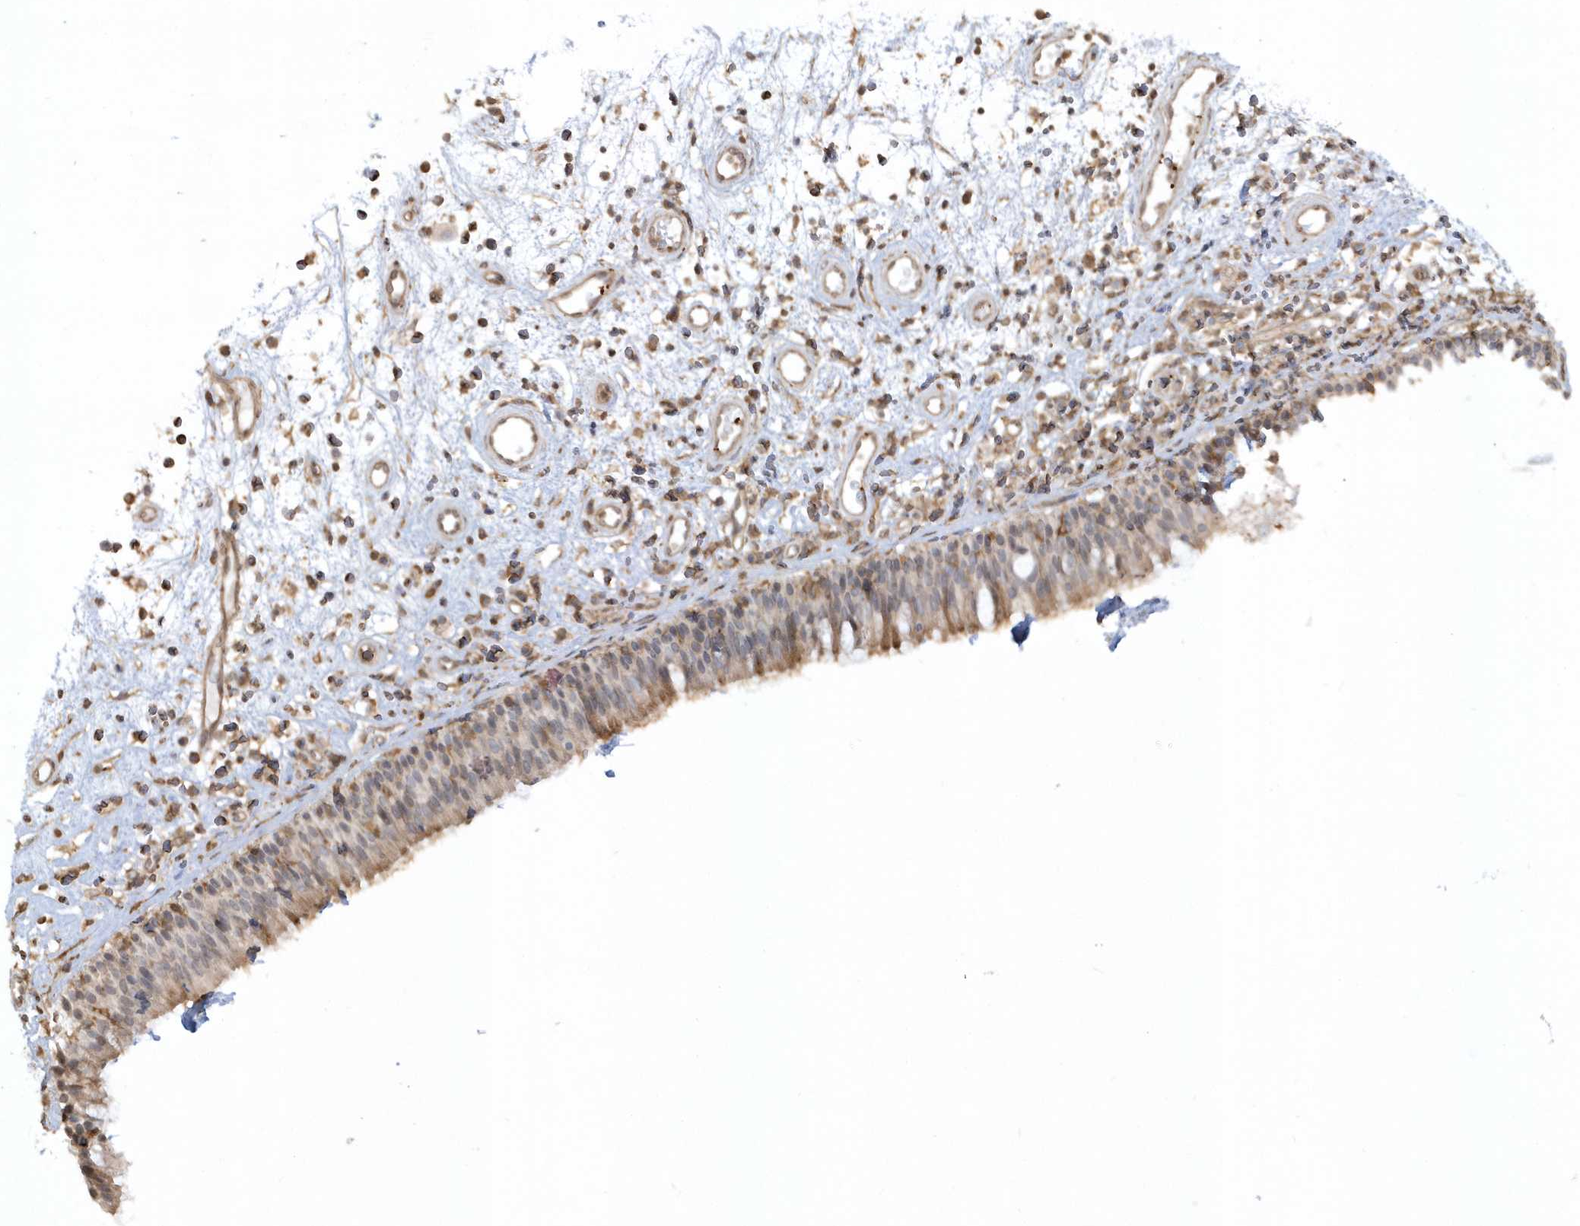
{"staining": {"intensity": "moderate", "quantity": "<25%", "location": "cytoplasmic/membranous"}, "tissue": "nasopharynx", "cell_type": "Respiratory epithelial cells", "image_type": "normal", "snomed": [{"axis": "morphology", "description": "Normal tissue, NOS"}, {"axis": "morphology", "description": "Inflammation, NOS"}, {"axis": "morphology", "description": "Malignant melanoma, Metastatic site"}, {"axis": "topography", "description": "Nasopharynx"}], "caption": "This histopathology image shows normal nasopharynx stained with immunohistochemistry to label a protein in brown. The cytoplasmic/membranous of respiratory epithelial cells show moderate positivity for the protein. Nuclei are counter-stained blue.", "gene": "BSN", "patient": {"sex": "male", "age": 70}}